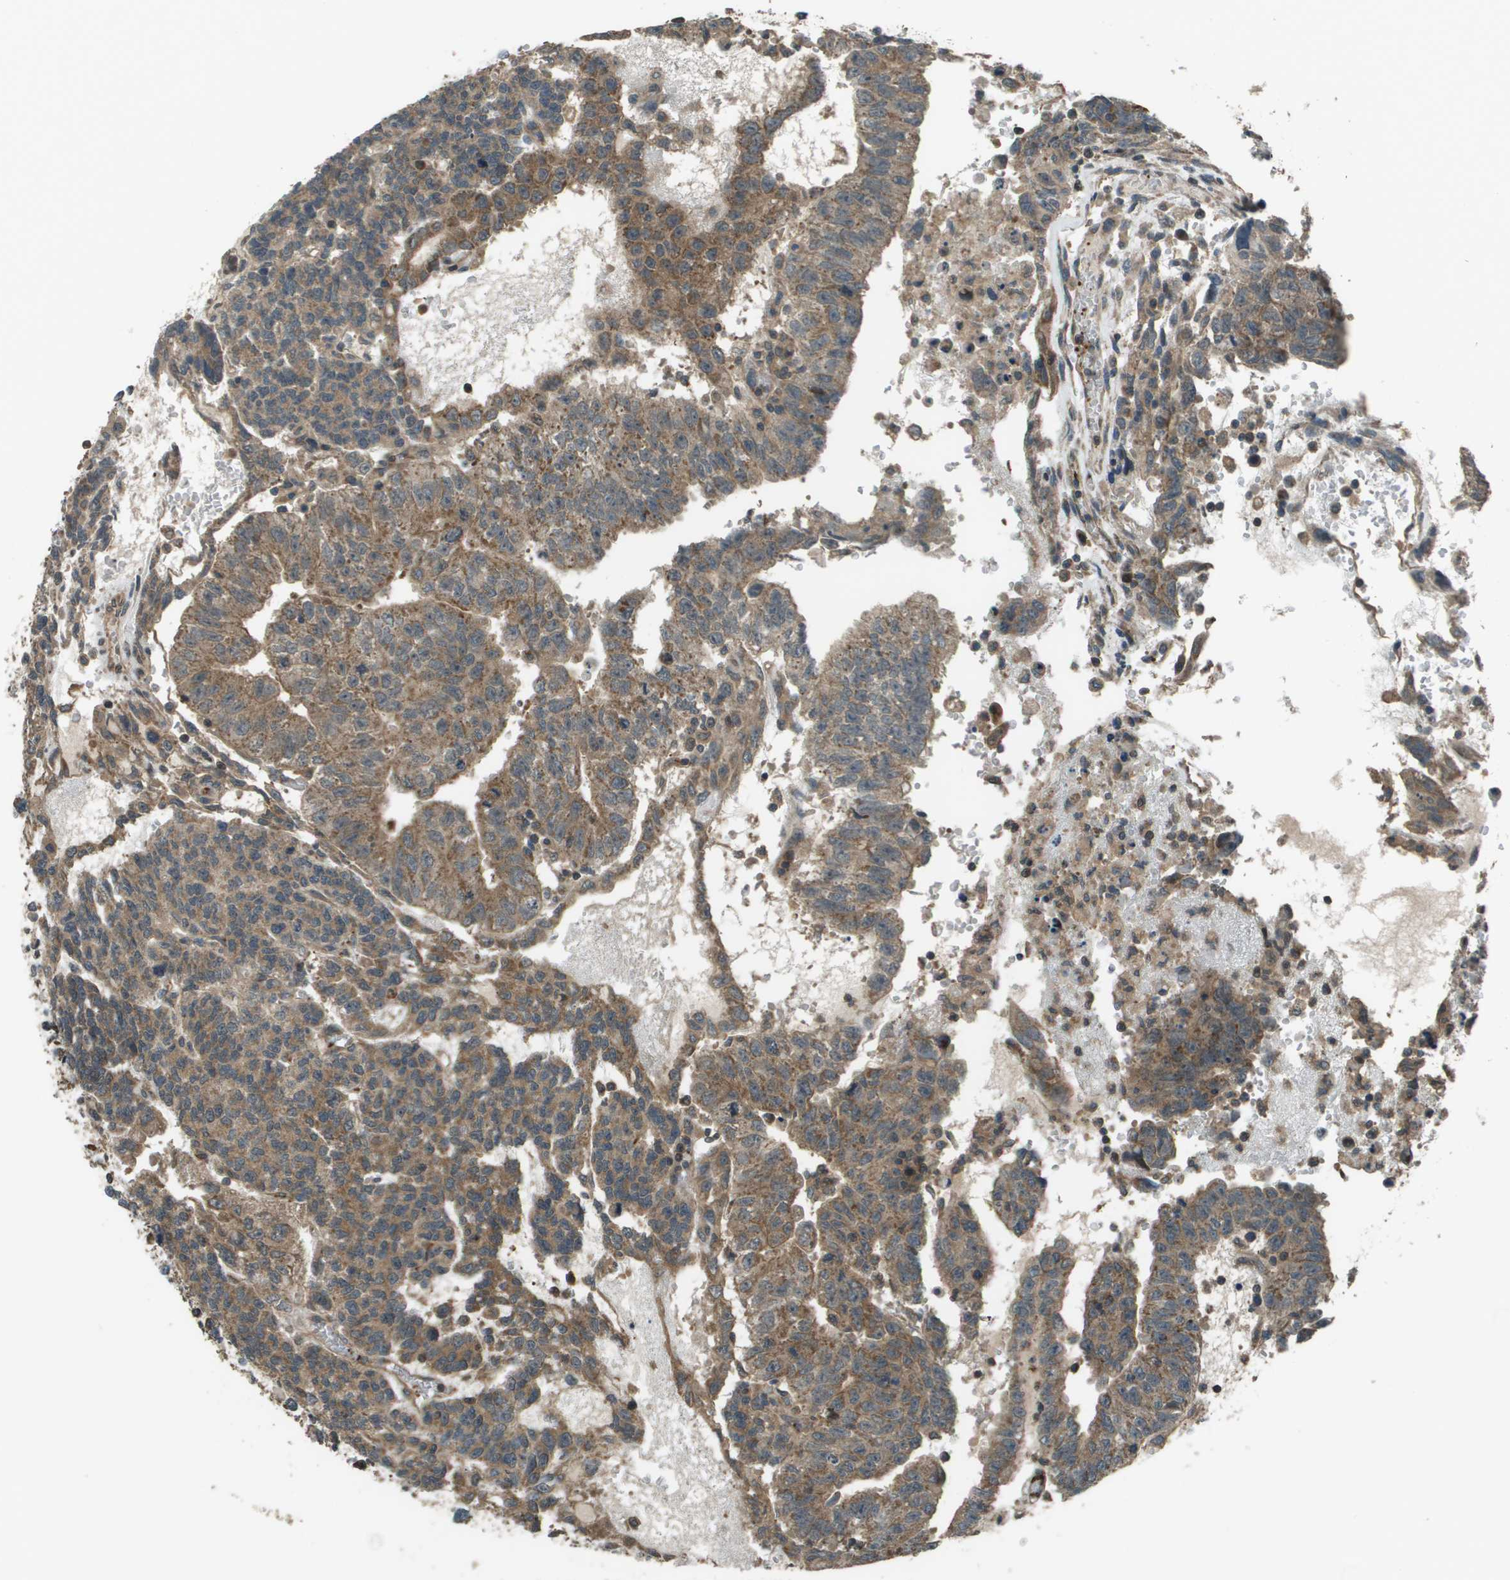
{"staining": {"intensity": "moderate", "quantity": ">75%", "location": "cytoplasmic/membranous"}, "tissue": "testis cancer", "cell_type": "Tumor cells", "image_type": "cancer", "snomed": [{"axis": "morphology", "description": "Seminoma, NOS"}, {"axis": "morphology", "description": "Carcinoma, Embryonal, NOS"}, {"axis": "topography", "description": "Testis"}], "caption": "A high-resolution image shows IHC staining of seminoma (testis), which shows moderate cytoplasmic/membranous expression in approximately >75% of tumor cells. (DAB = brown stain, brightfield microscopy at high magnification).", "gene": "PLPBP", "patient": {"sex": "male", "age": 52}}